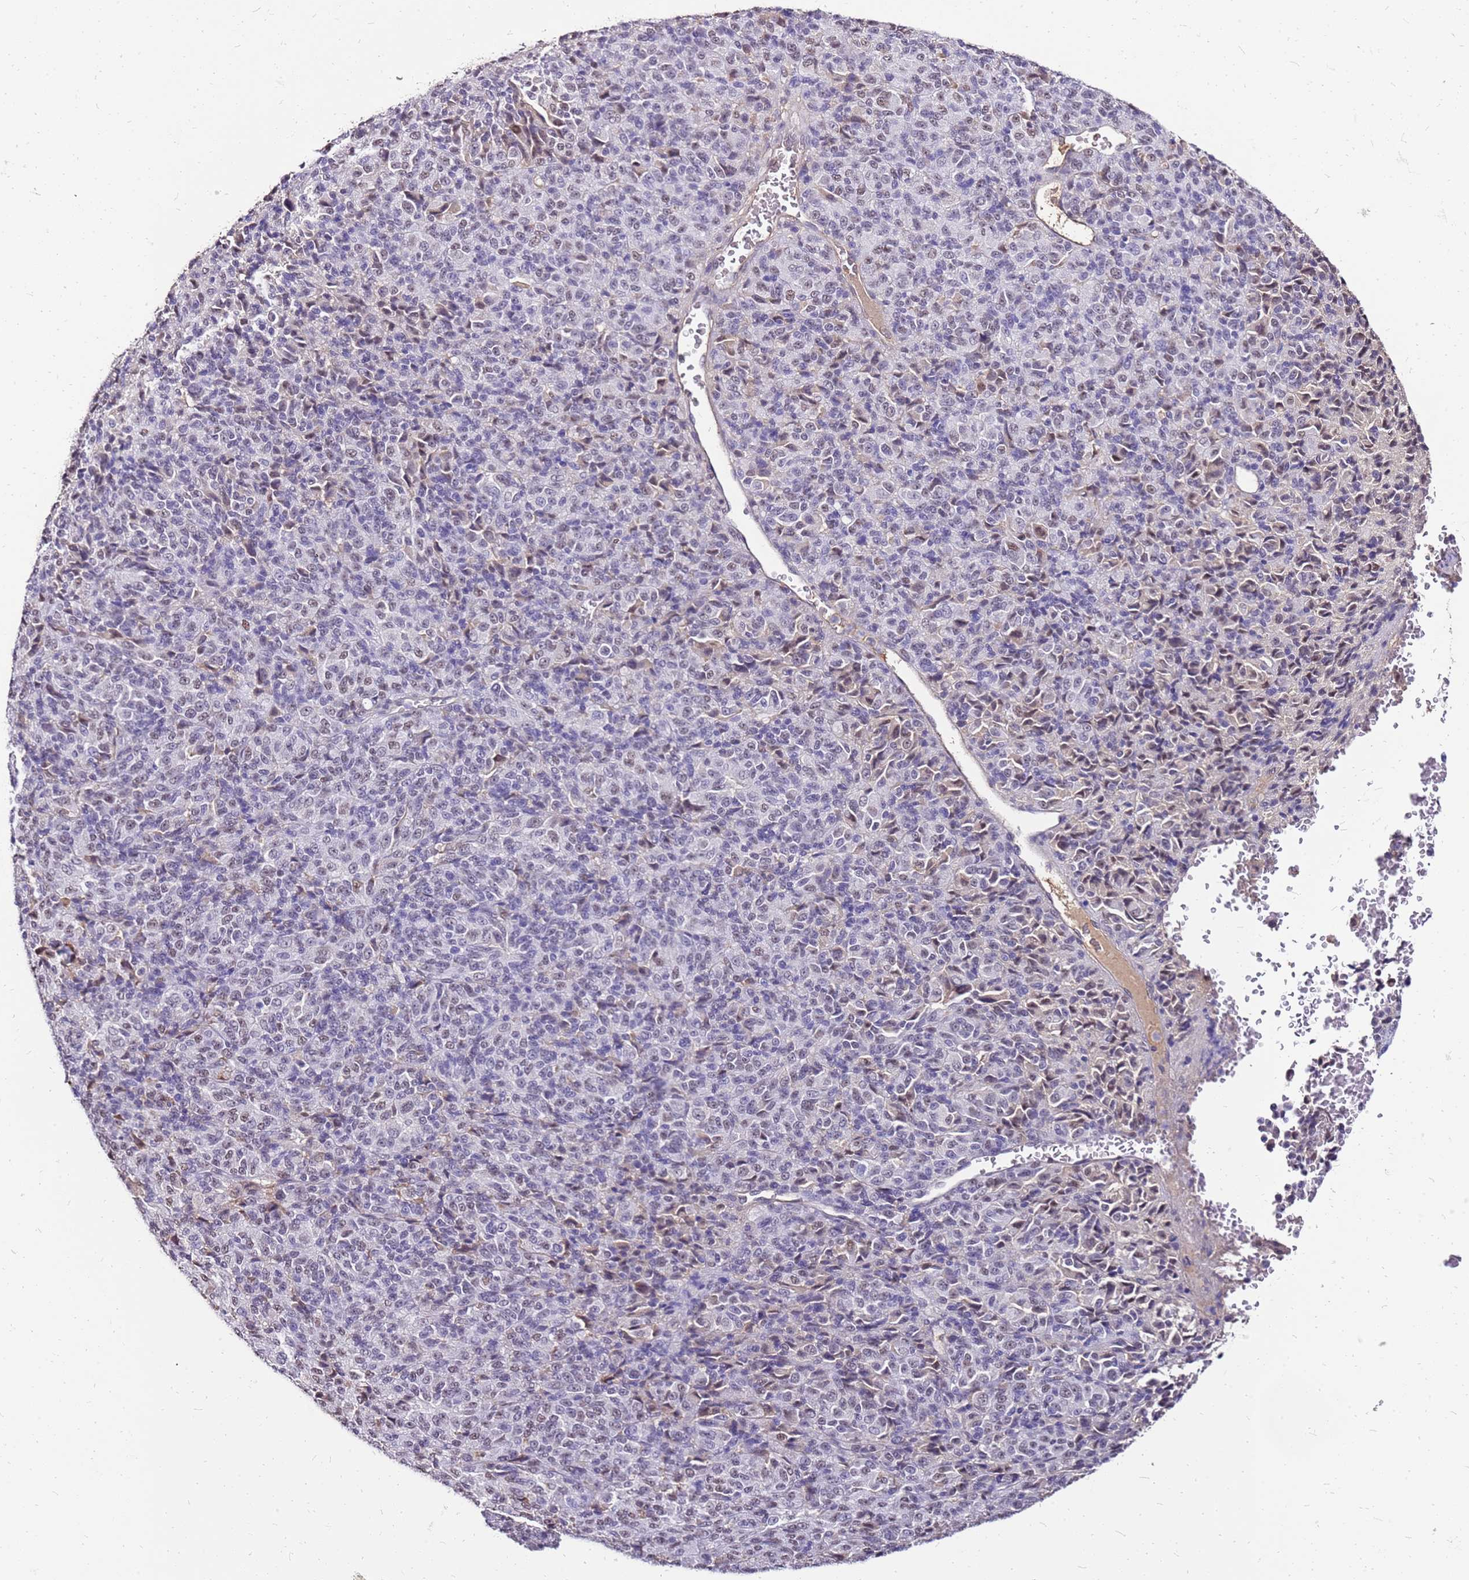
{"staining": {"intensity": "weak", "quantity": "<25%", "location": "nuclear"}, "tissue": "melanoma", "cell_type": "Tumor cells", "image_type": "cancer", "snomed": [{"axis": "morphology", "description": "Malignant melanoma, Metastatic site"}, {"axis": "topography", "description": "Brain"}], "caption": "Tumor cells show no significant protein expression in melanoma.", "gene": "ALDH1A3", "patient": {"sex": "female", "age": 56}}